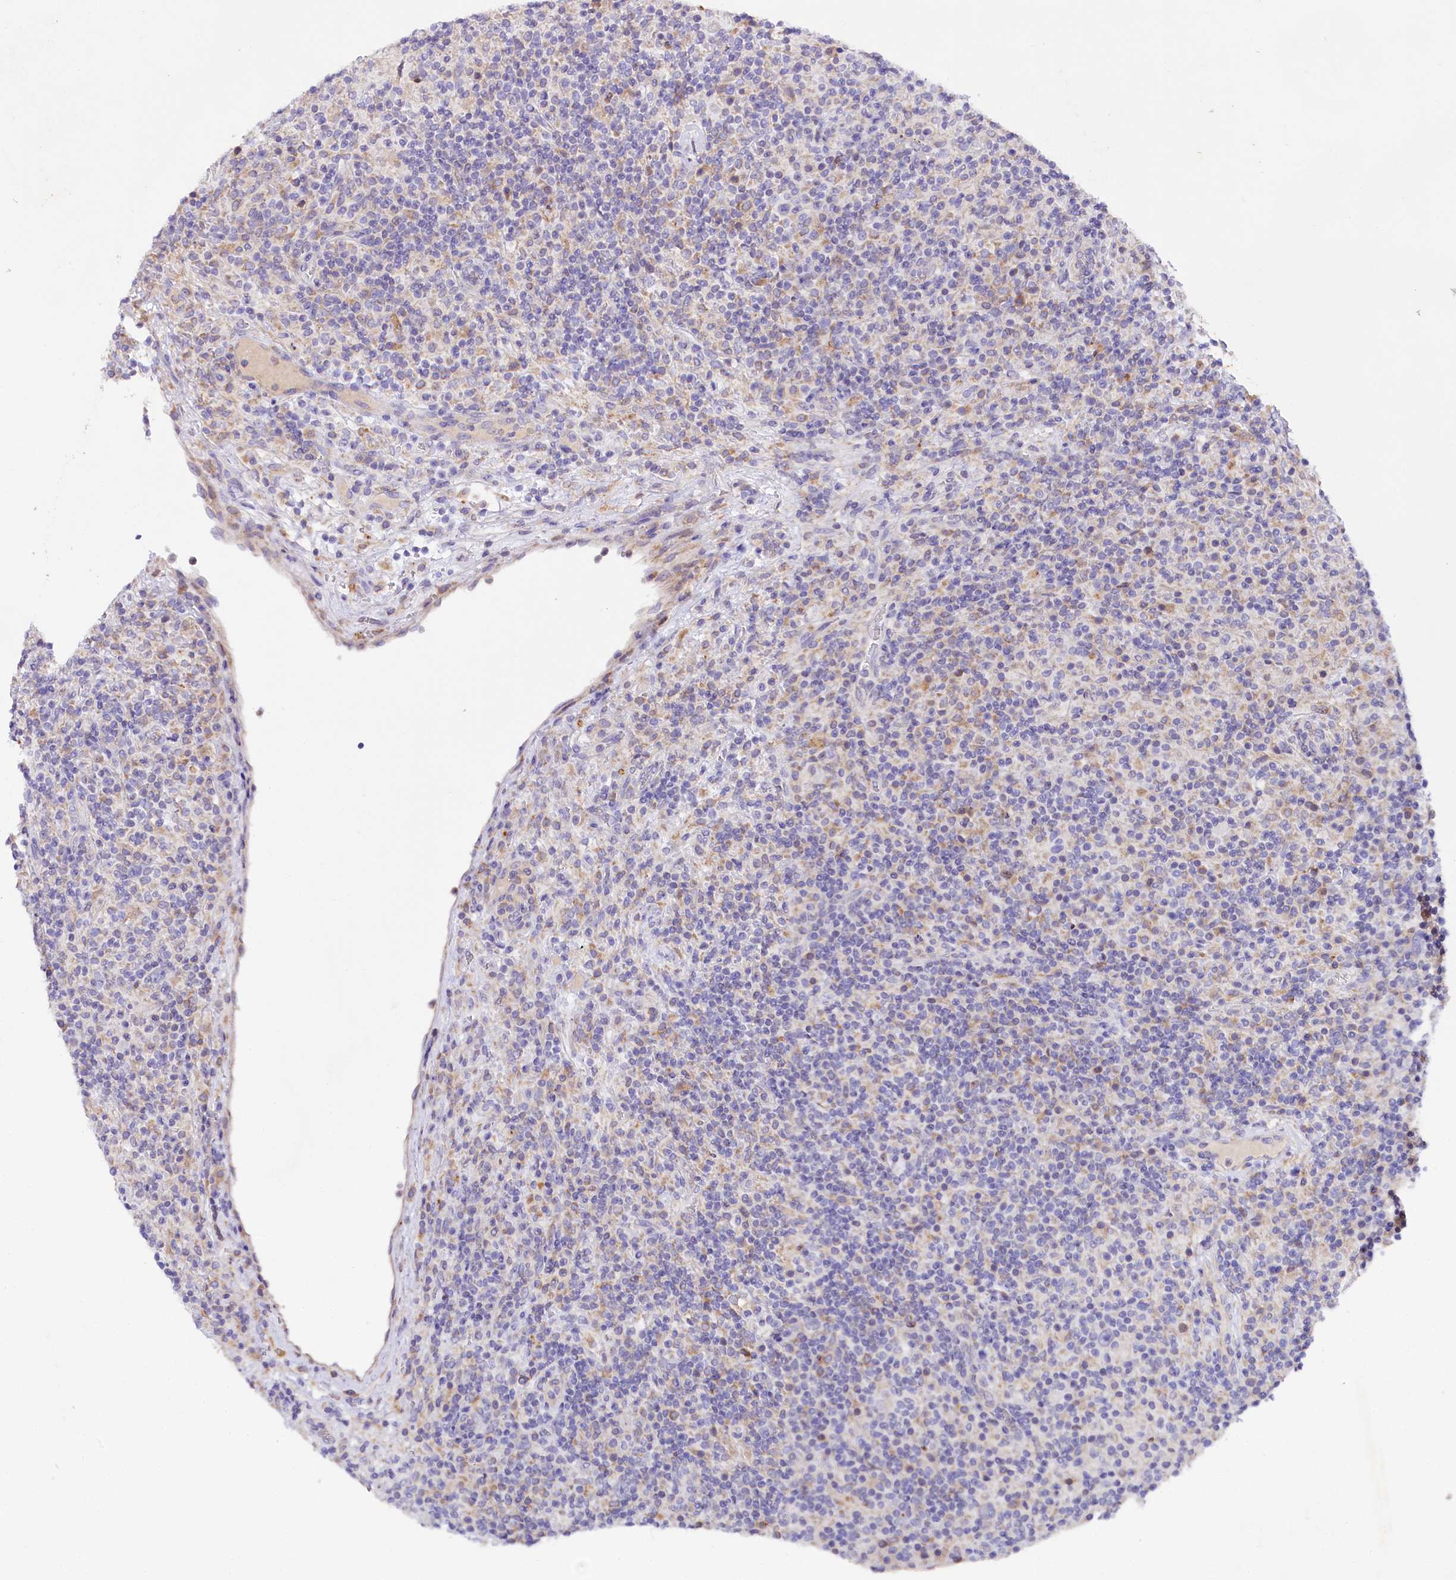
{"staining": {"intensity": "negative", "quantity": "none", "location": "none"}, "tissue": "lymphoma", "cell_type": "Tumor cells", "image_type": "cancer", "snomed": [{"axis": "morphology", "description": "Hodgkin's disease, NOS"}, {"axis": "topography", "description": "Lymph node"}], "caption": "High power microscopy photomicrograph of an IHC photomicrograph of lymphoma, revealing no significant expression in tumor cells.", "gene": "SACM1L", "patient": {"sex": "male", "age": 70}}